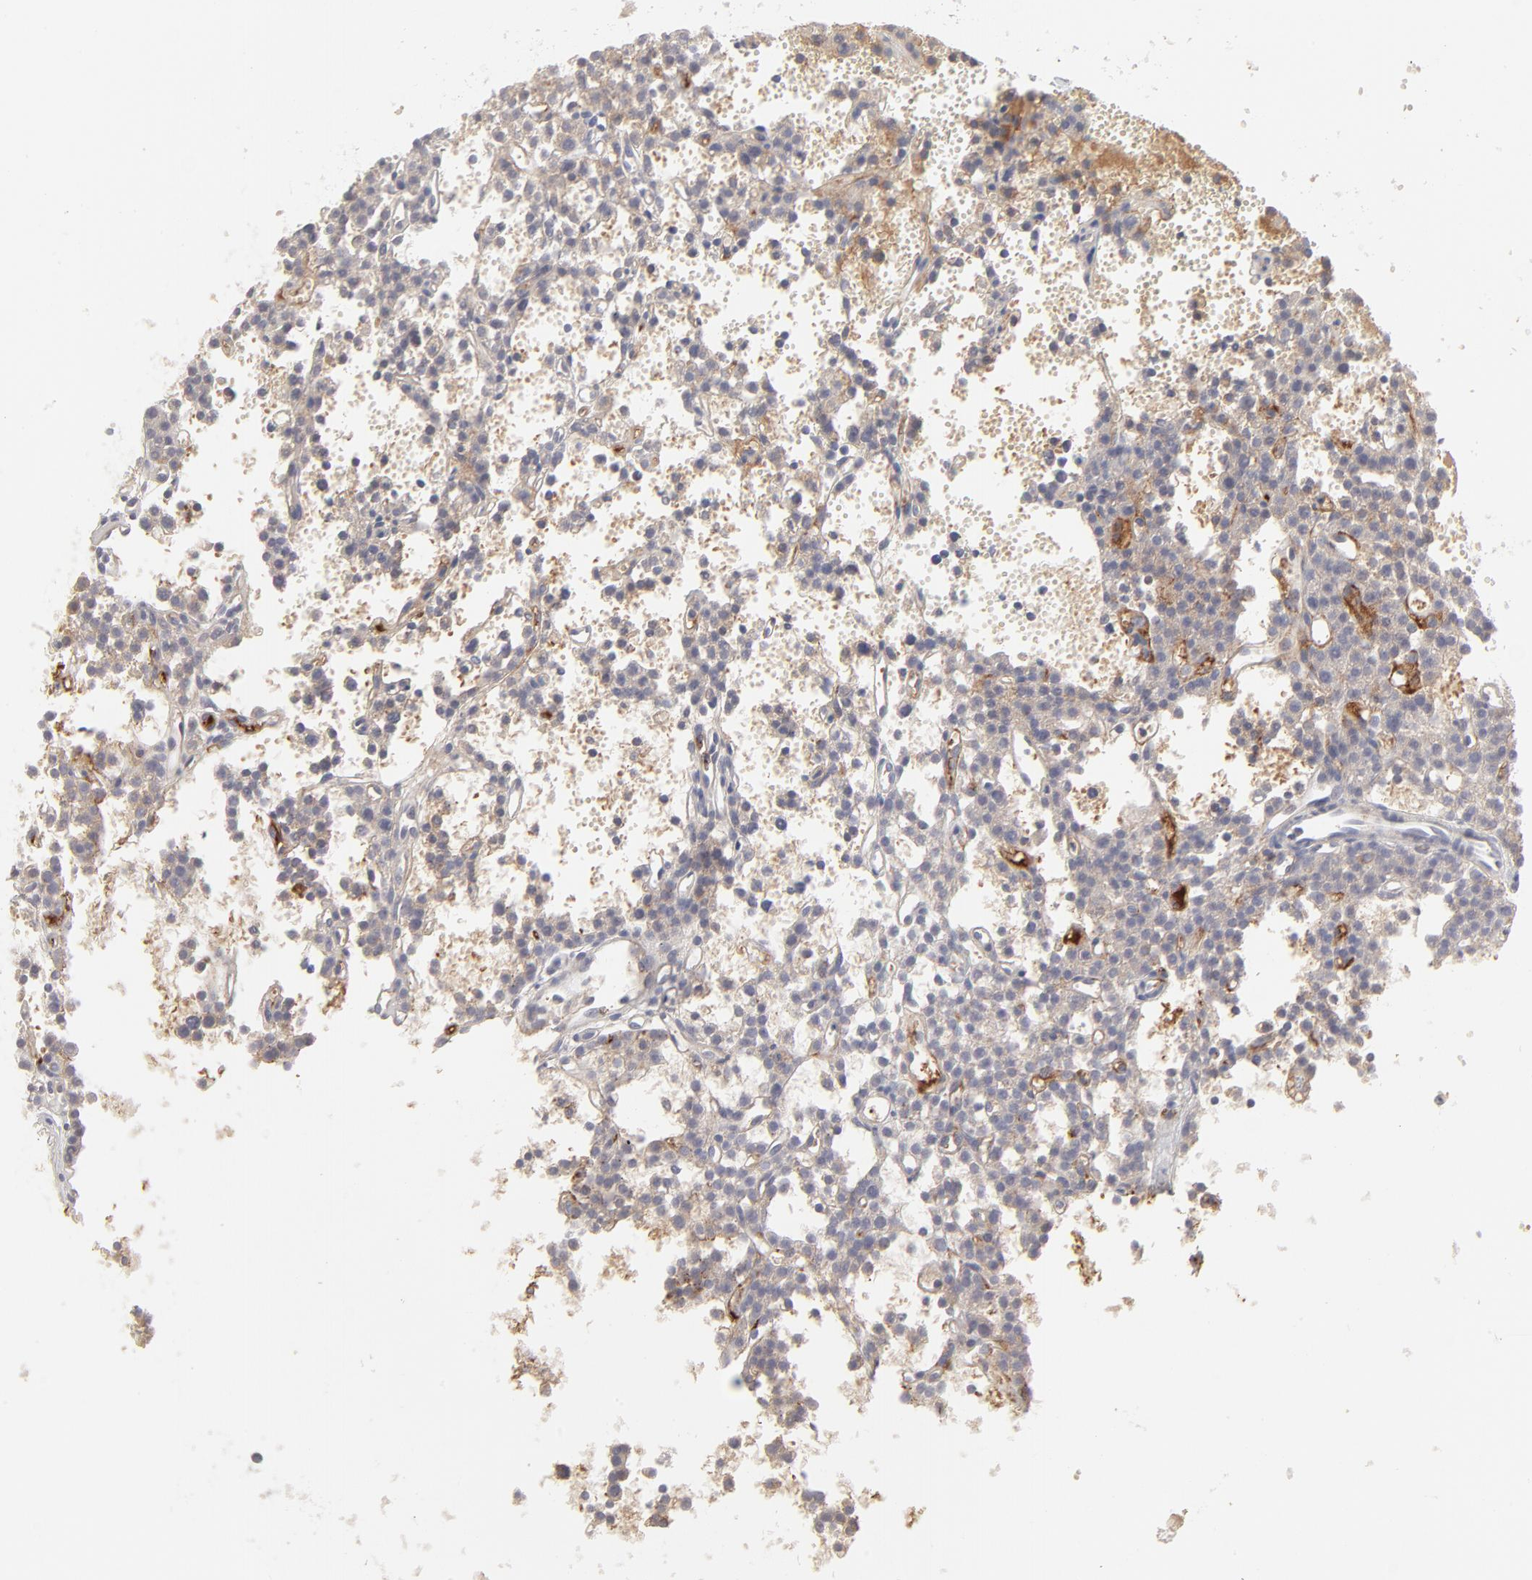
{"staining": {"intensity": "weak", "quantity": "<25%", "location": "cytoplasmic/membranous"}, "tissue": "parathyroid gland", "cell_type": "Glandular cells", "image_type": "normal", "snomed": [{"axis": "morphology", "description": "Normal tissue, NOS"}, {"axis": "topography", "description": "Parathyroid gland"}], "caption": "High power microscopy histopathology image of an immunohistochemistry (IHC) image of unremarkable parathyroid gland, revealing no significant staining in glandular cells. The staining is performed using DAB brown chromogen with nuclei counter-stained in using hematoxylin.", "gene": "CCR3", "patient": {"sex": "male", "age": 25}}